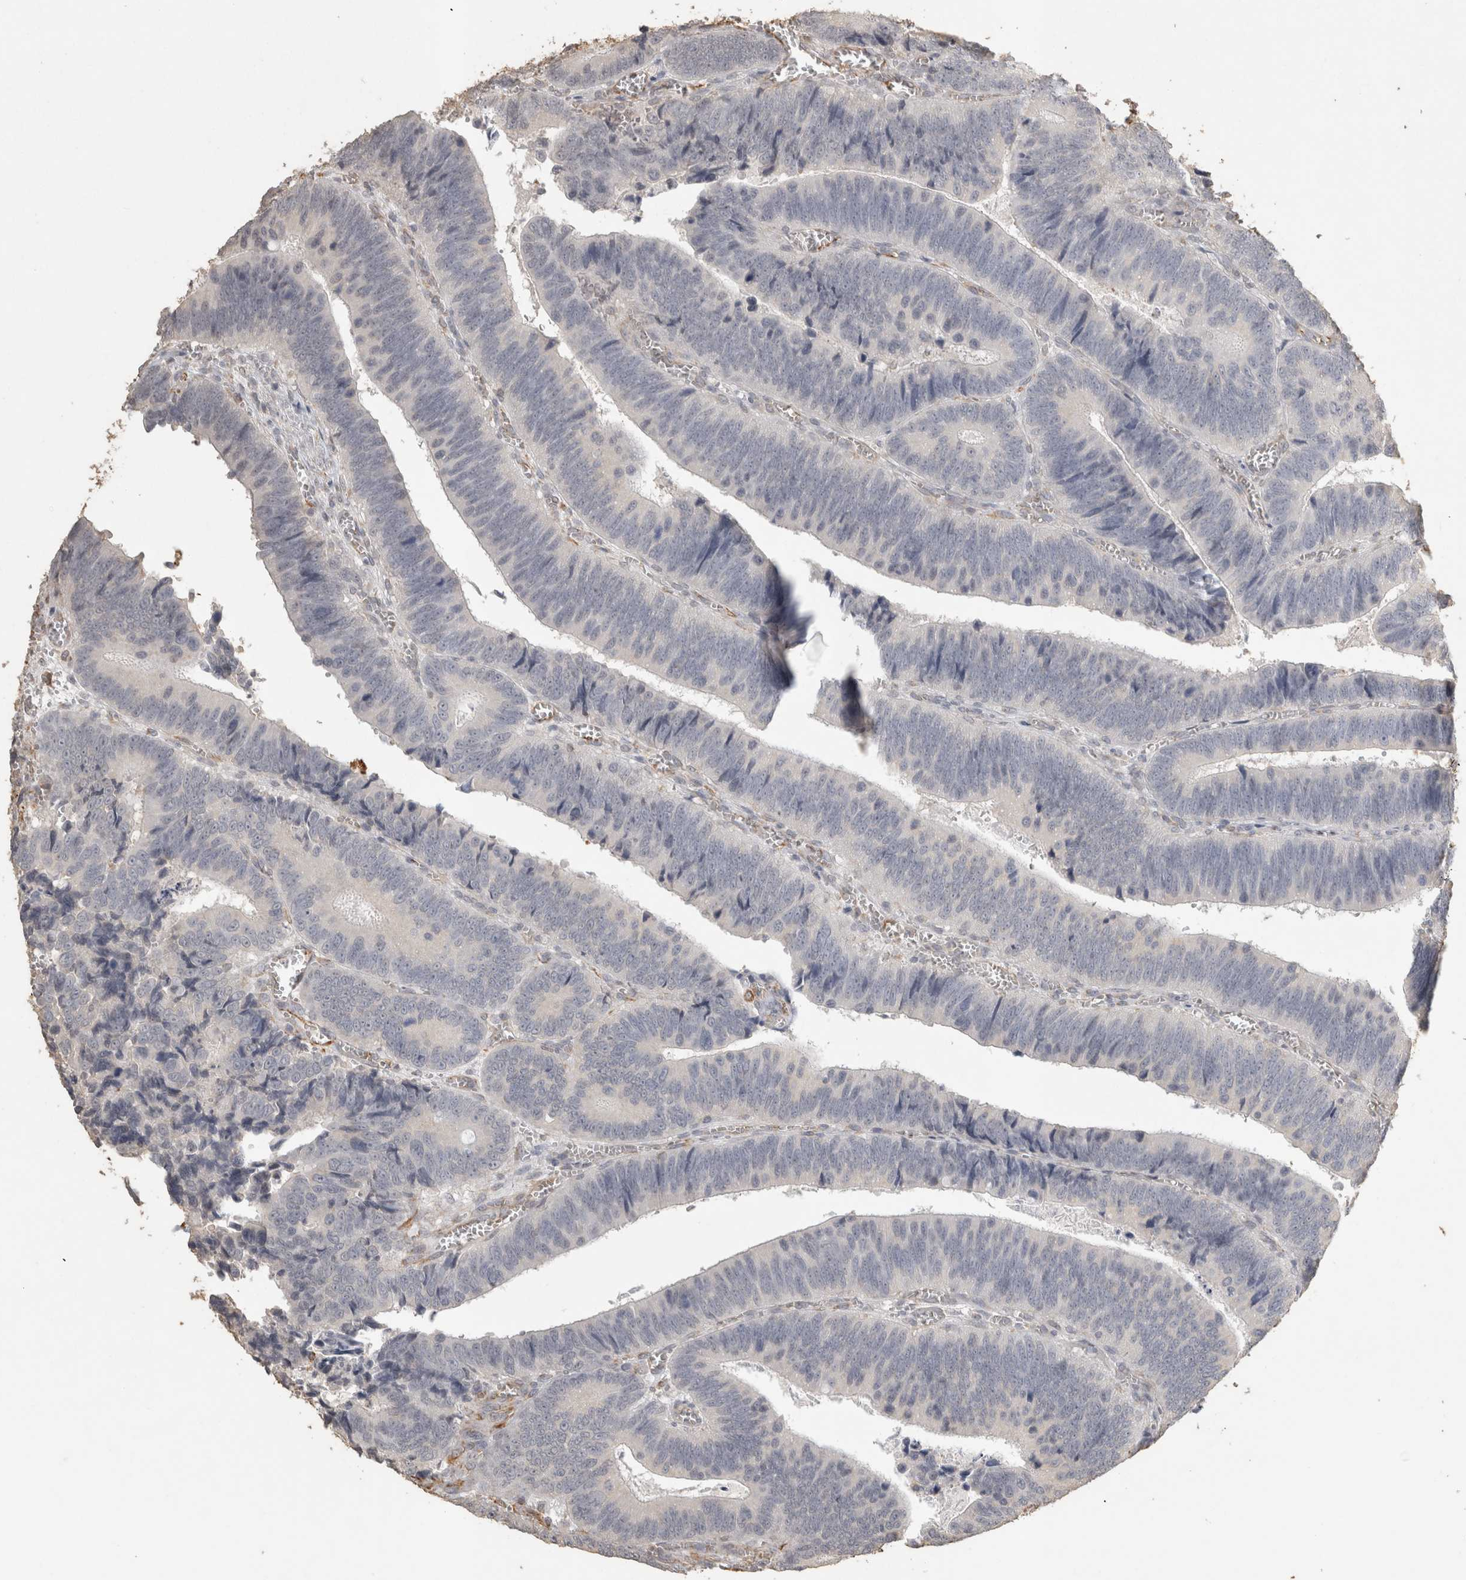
{"staining": {"intensity": "negative", "quantity": "none", "location": "none"}, "tissue": "colorectal cancer", "cell_type": "Tumor cells", "image_type": "cancer", "snomed": [{"axis": "morphology", "description": "Inflammation, NOS"}, {"axis": "morphology", "description": "Adenocarcinoma, NOS"}, {"axis": "topography", "description": "Colon"}], "caption": "This photomicrograph is of colorectal cancer (adenocarcinoma) stained with immunohistochemistry to label a protein in brown with the nuclei are counter-stained blue. There is no expression in tumor cells.", "gene": "REPS2", "patient": {"sex": "male", "age": 72}}